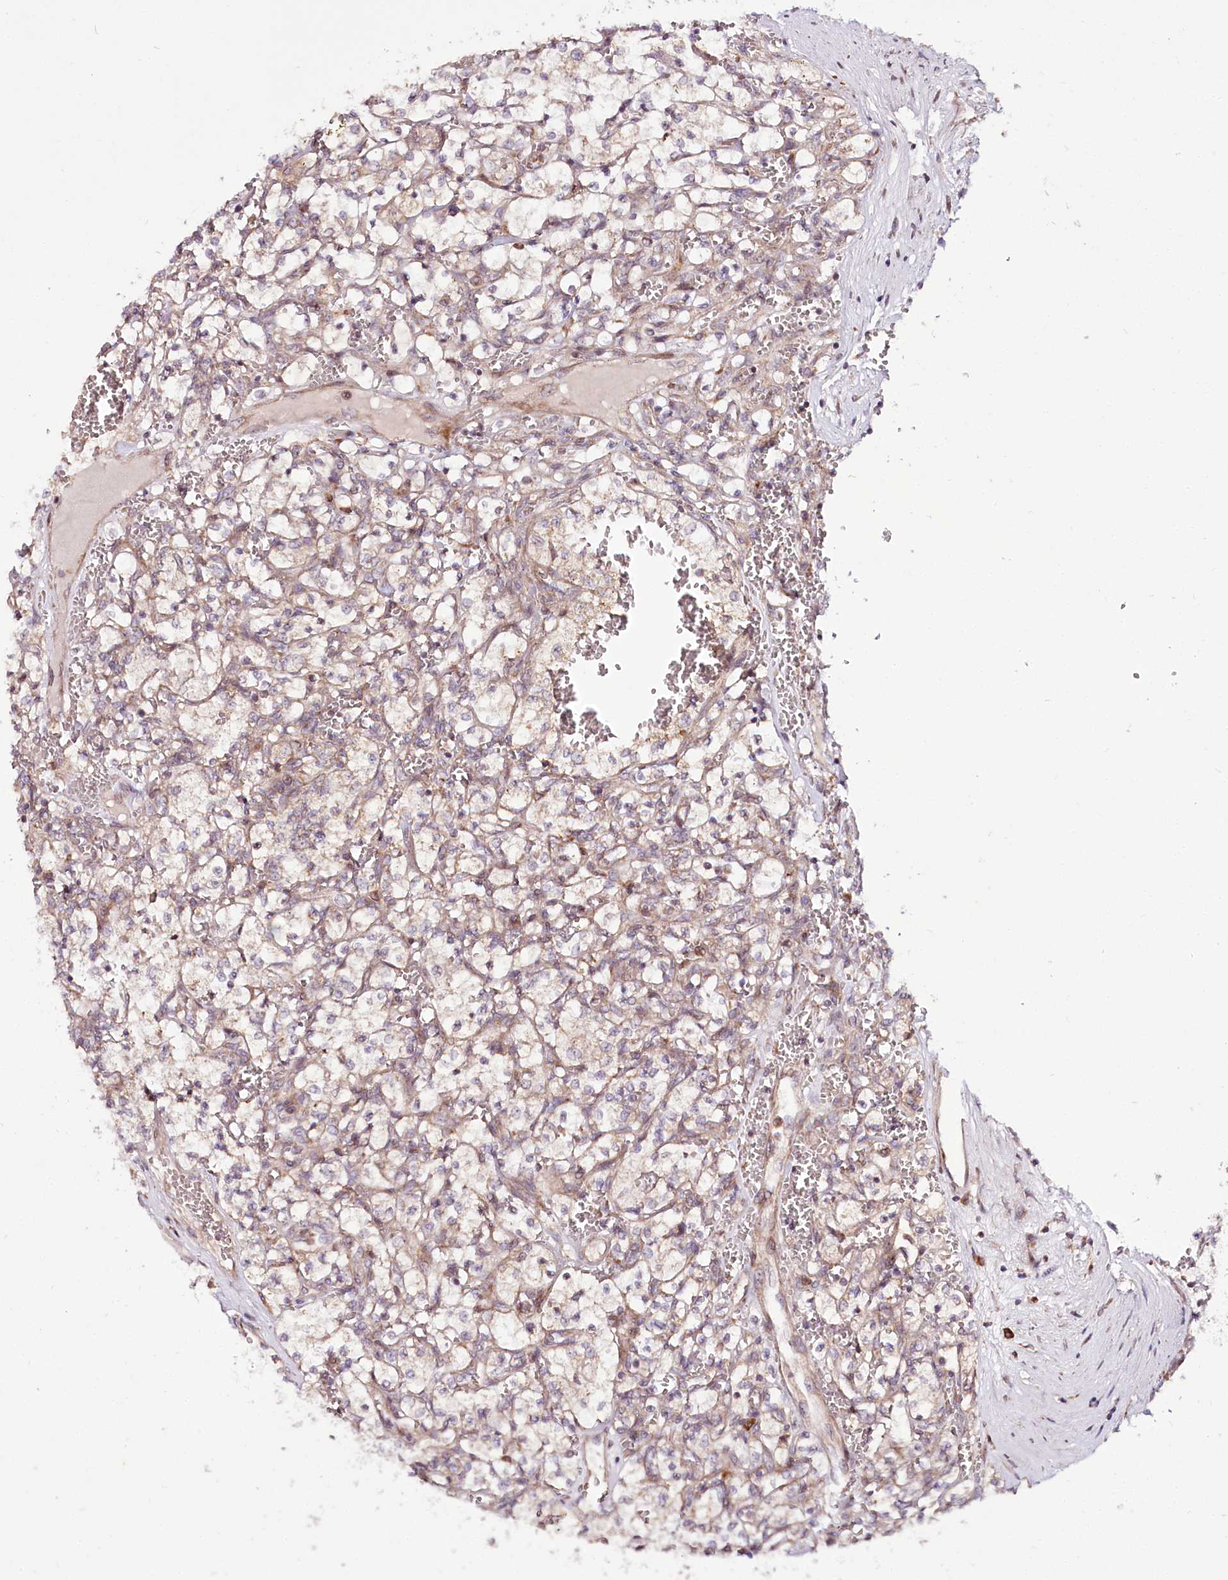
{"staining": {"intensity": "weak", "quantity": "25%-75%", "location": "cytoplasmic/membranous"}, "tissue": "renal cancer", "cell_type": "Tumor cells", "image_type": "cancer", "snomed": [{"axis": "morphology", "description": "Adenocarcinoma, NOS"}, {"axis": "topography", "description": "Kidney"}], "caption": "Immunohistochemistry (IHC) (DAB) staining of human adenocarcinoma (renal) reveals weak cytoplasmic/membranous protein staining in approximately 25%-75% of tumor cells.", "gene": "RAB7A", "patient": {"sex": "female", "age": 69}}